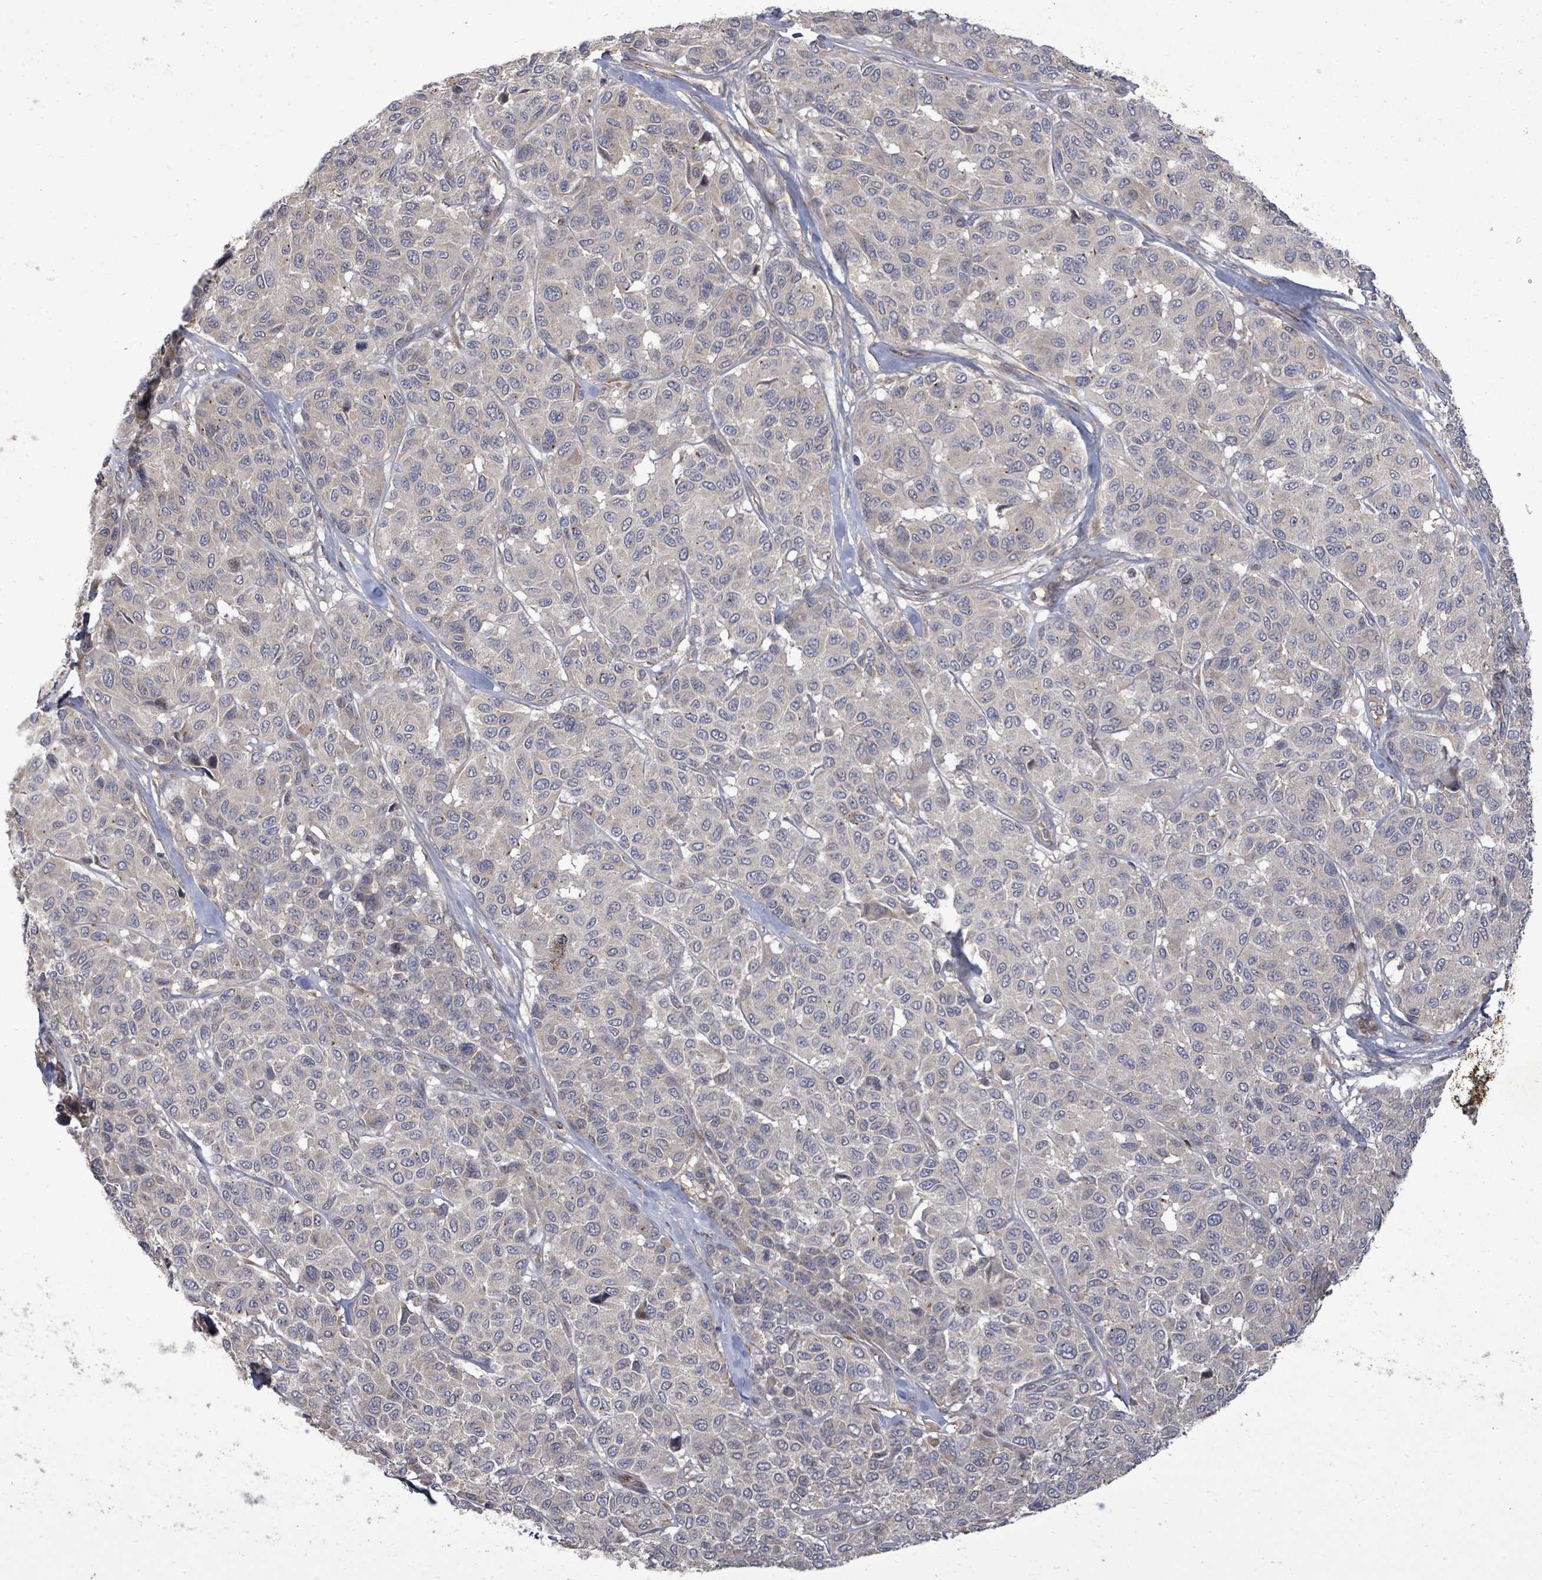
{"staining": {"intensity": "weak", "quantity": "<25%", "location": "cytoplasmic/membranous"}, "tissue": "melanoma", "cell_type": "Tumor cells", "image_type": "cancer", "snomed": [{"axis": "morphology", "description": "Malignant melanoma, NOS"}, {"axis": "topography", "description": "Skin"}], "caption": "Tumor cells show no significant expression in melanoma.", "gene": "KRTAP27-1", "patient": {"sex": "female", "age": 66}}